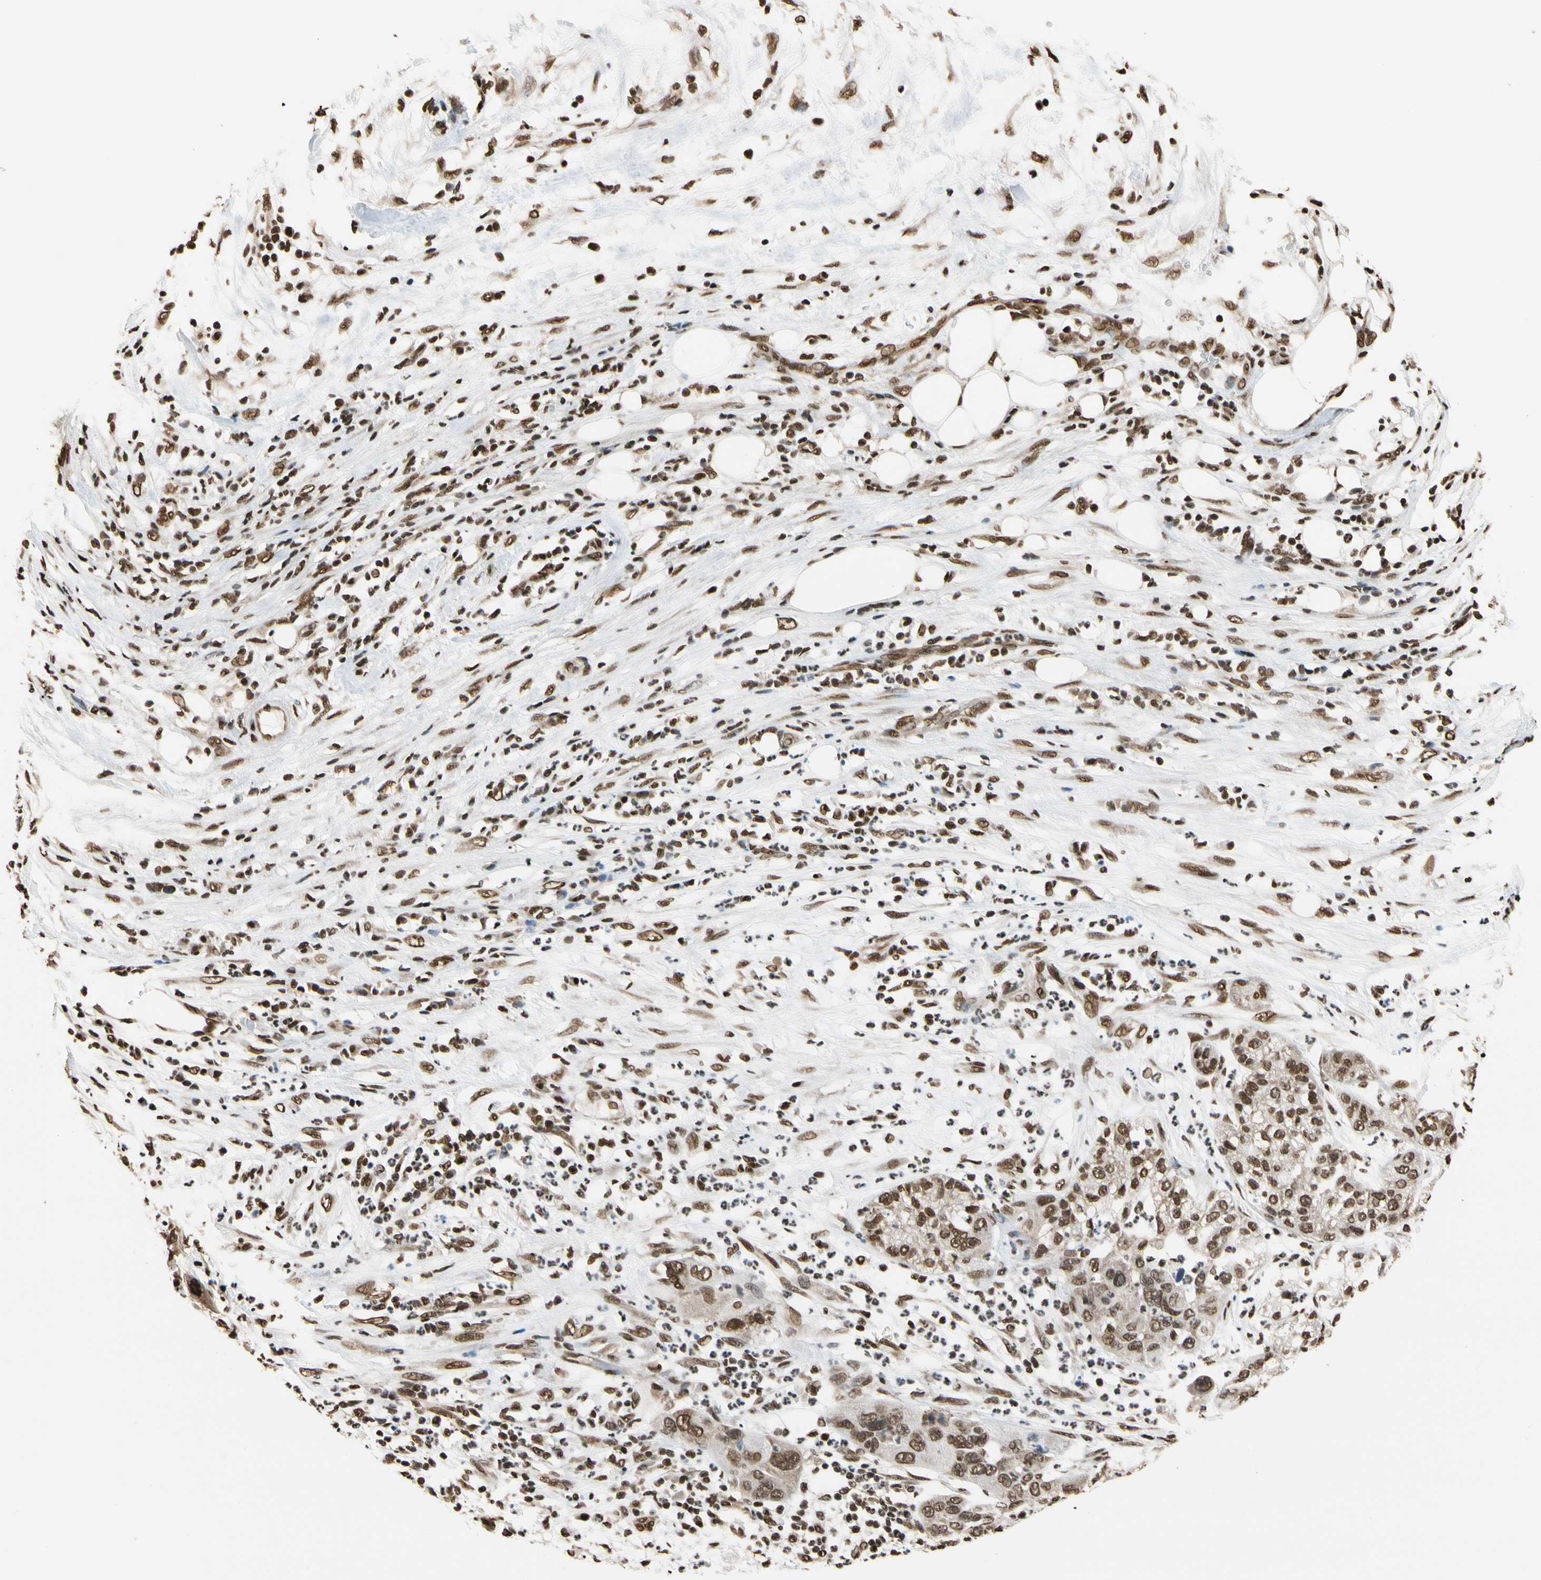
{"staining": {"intensity": "moderate", "quantity": ">75%", "location": "nuclear"}, "tissue": "pancreatic cancer", "cell_type": "Tumor cells", "image_type": "cancer", "snomed": [{"axis": "morphology", "description": "Adenocarcinoma, NOS"}, {"axis": "topography", "description": "Pancreas"}], "caption": "Immunohistochemistry (IHC) (DAB) staining of pancreatic cancer reveals moderate nuclear protein staining in about >75% of tumor cells. (DAB IHC, brown staining for protein, blue staining for nuclei).", "gene": "HNRNPK", "patient": {"sex": "female", "age": 78}}